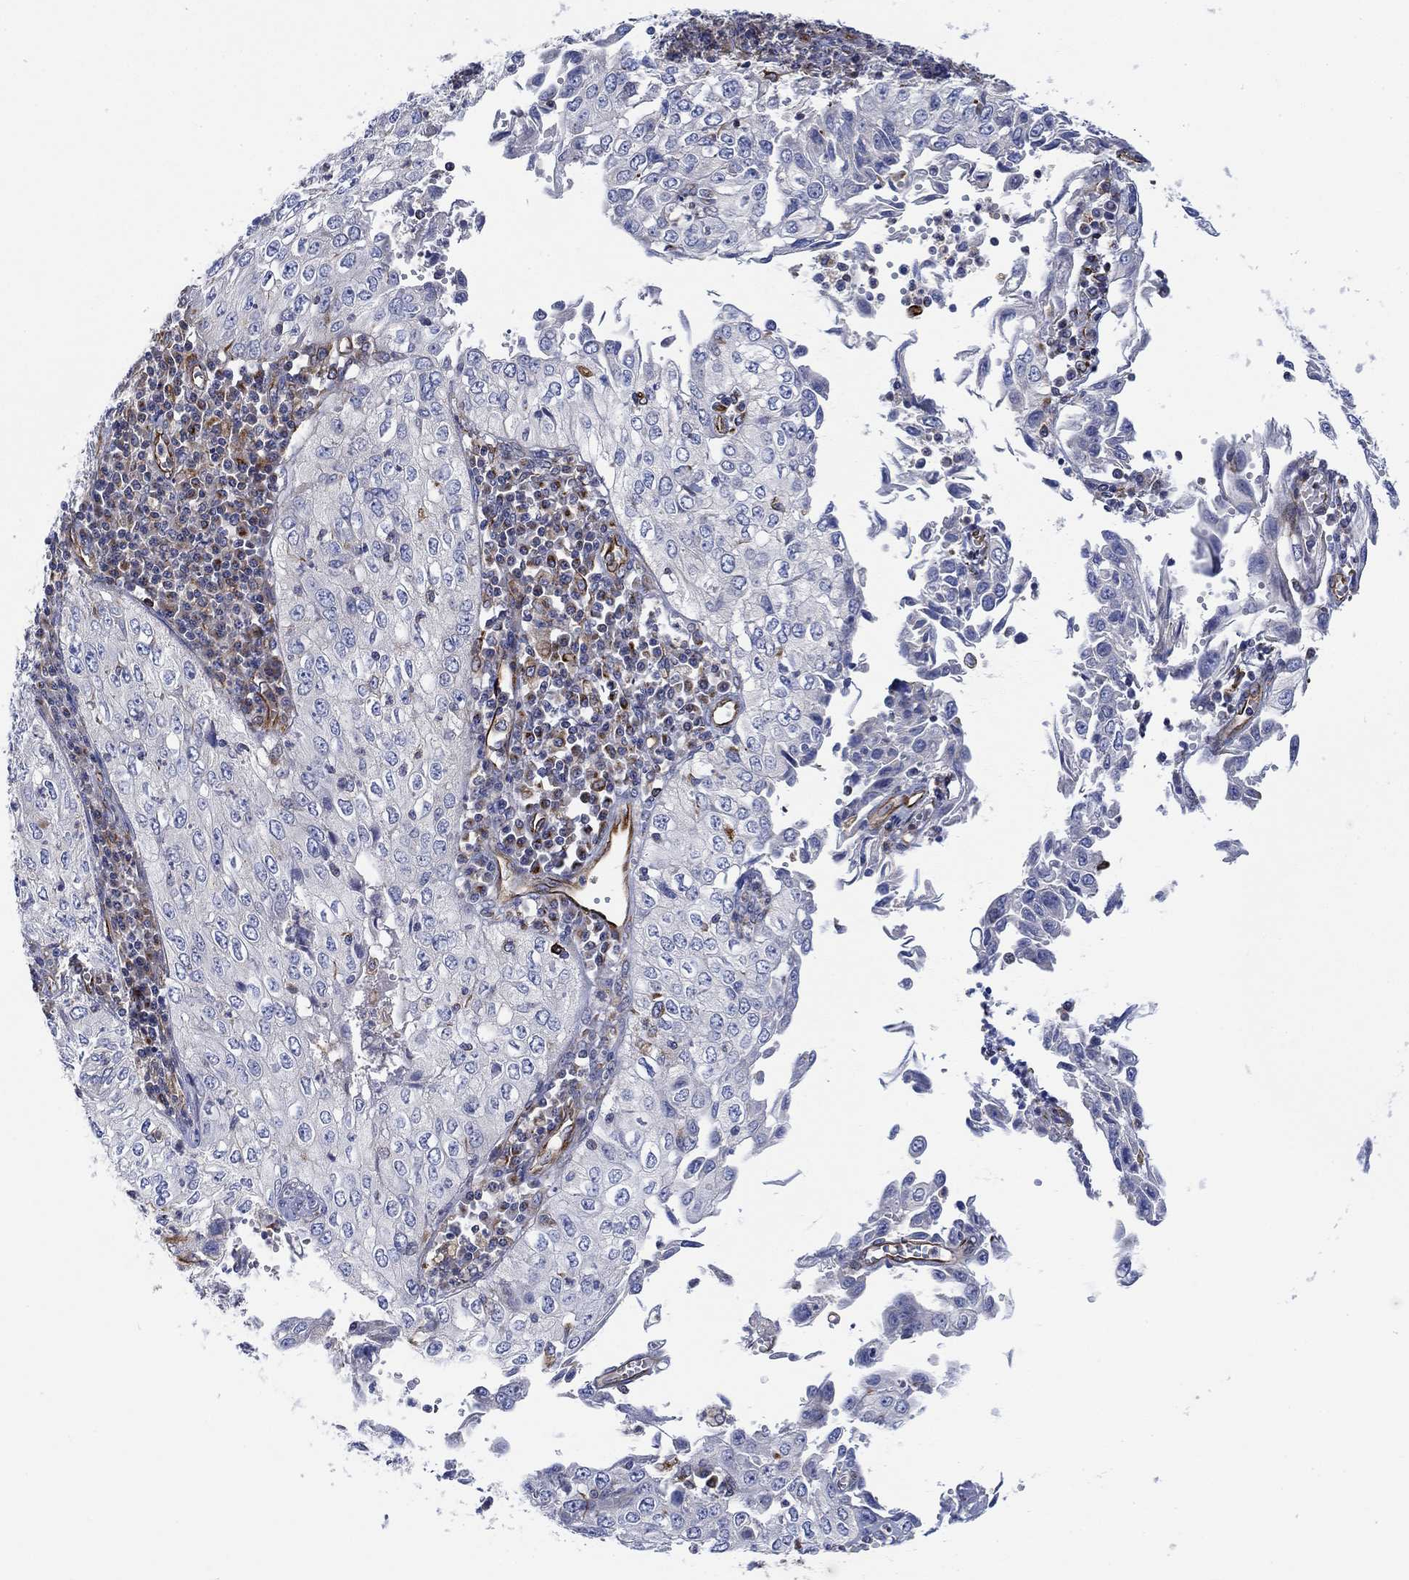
{"staining": {"intensity": "negative", "quantity": "none", "location": "none"}, "tissue": "cervical cancer", "cell_type": "Tumor cells", "image_type": "cancer", "snomed": [{"axis": "morphology", "description": "Squamous cell carcinoma, NOS"}, {"axis": "topography", "description": "Cervix"}], "caption": "The immunohistochemistry image has no significant expression in tumor cells of cervical cancer tissue.", "gene": "CAMK1D", "patient": {"sex": "female", "age": 24}}